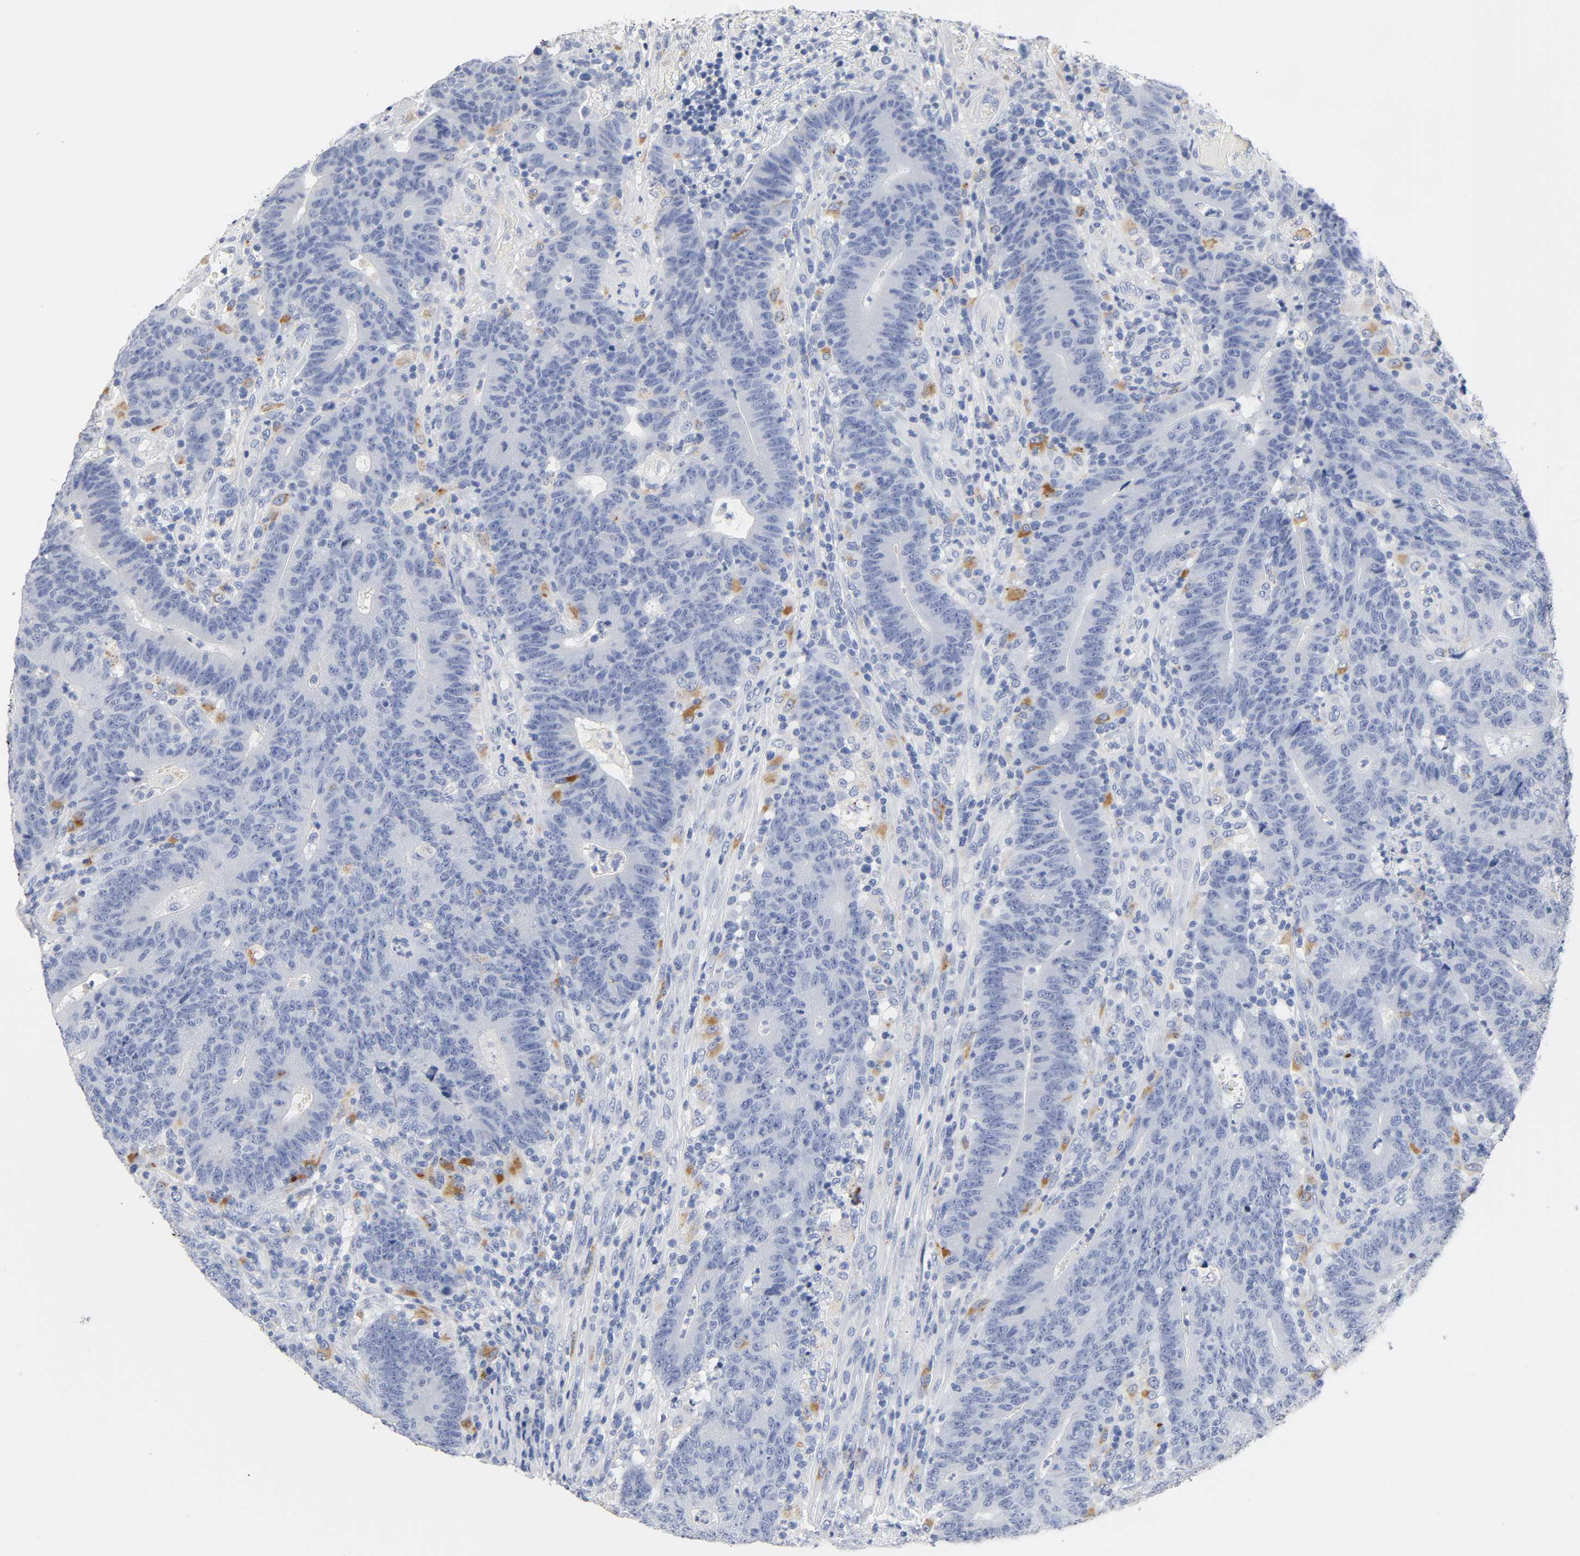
{"staining": {"intensity": "negative", "quantity": "none", "location": "none"}, "tissue": "colorectal cancer", "cell_type": "Tumor cells", "image_type": "cancer", "snomed": [{"axis": "morphology", "description": "Normal tissue, NOS"}, {"axis": "morphology", "description": "Adenocarcinoma, NOS"}, {"axis": "topography", "description": "Colon"}], "caption": "Immunohistochemistry histopathology image of neoplastic tissue: colorectal cancer stained with DAB (3,3'-diaminobenzidine) exhibits no significant protein expression in tumor cells.", "gene": "PLP1", "patient": {"sex": "female", "age": 75}}